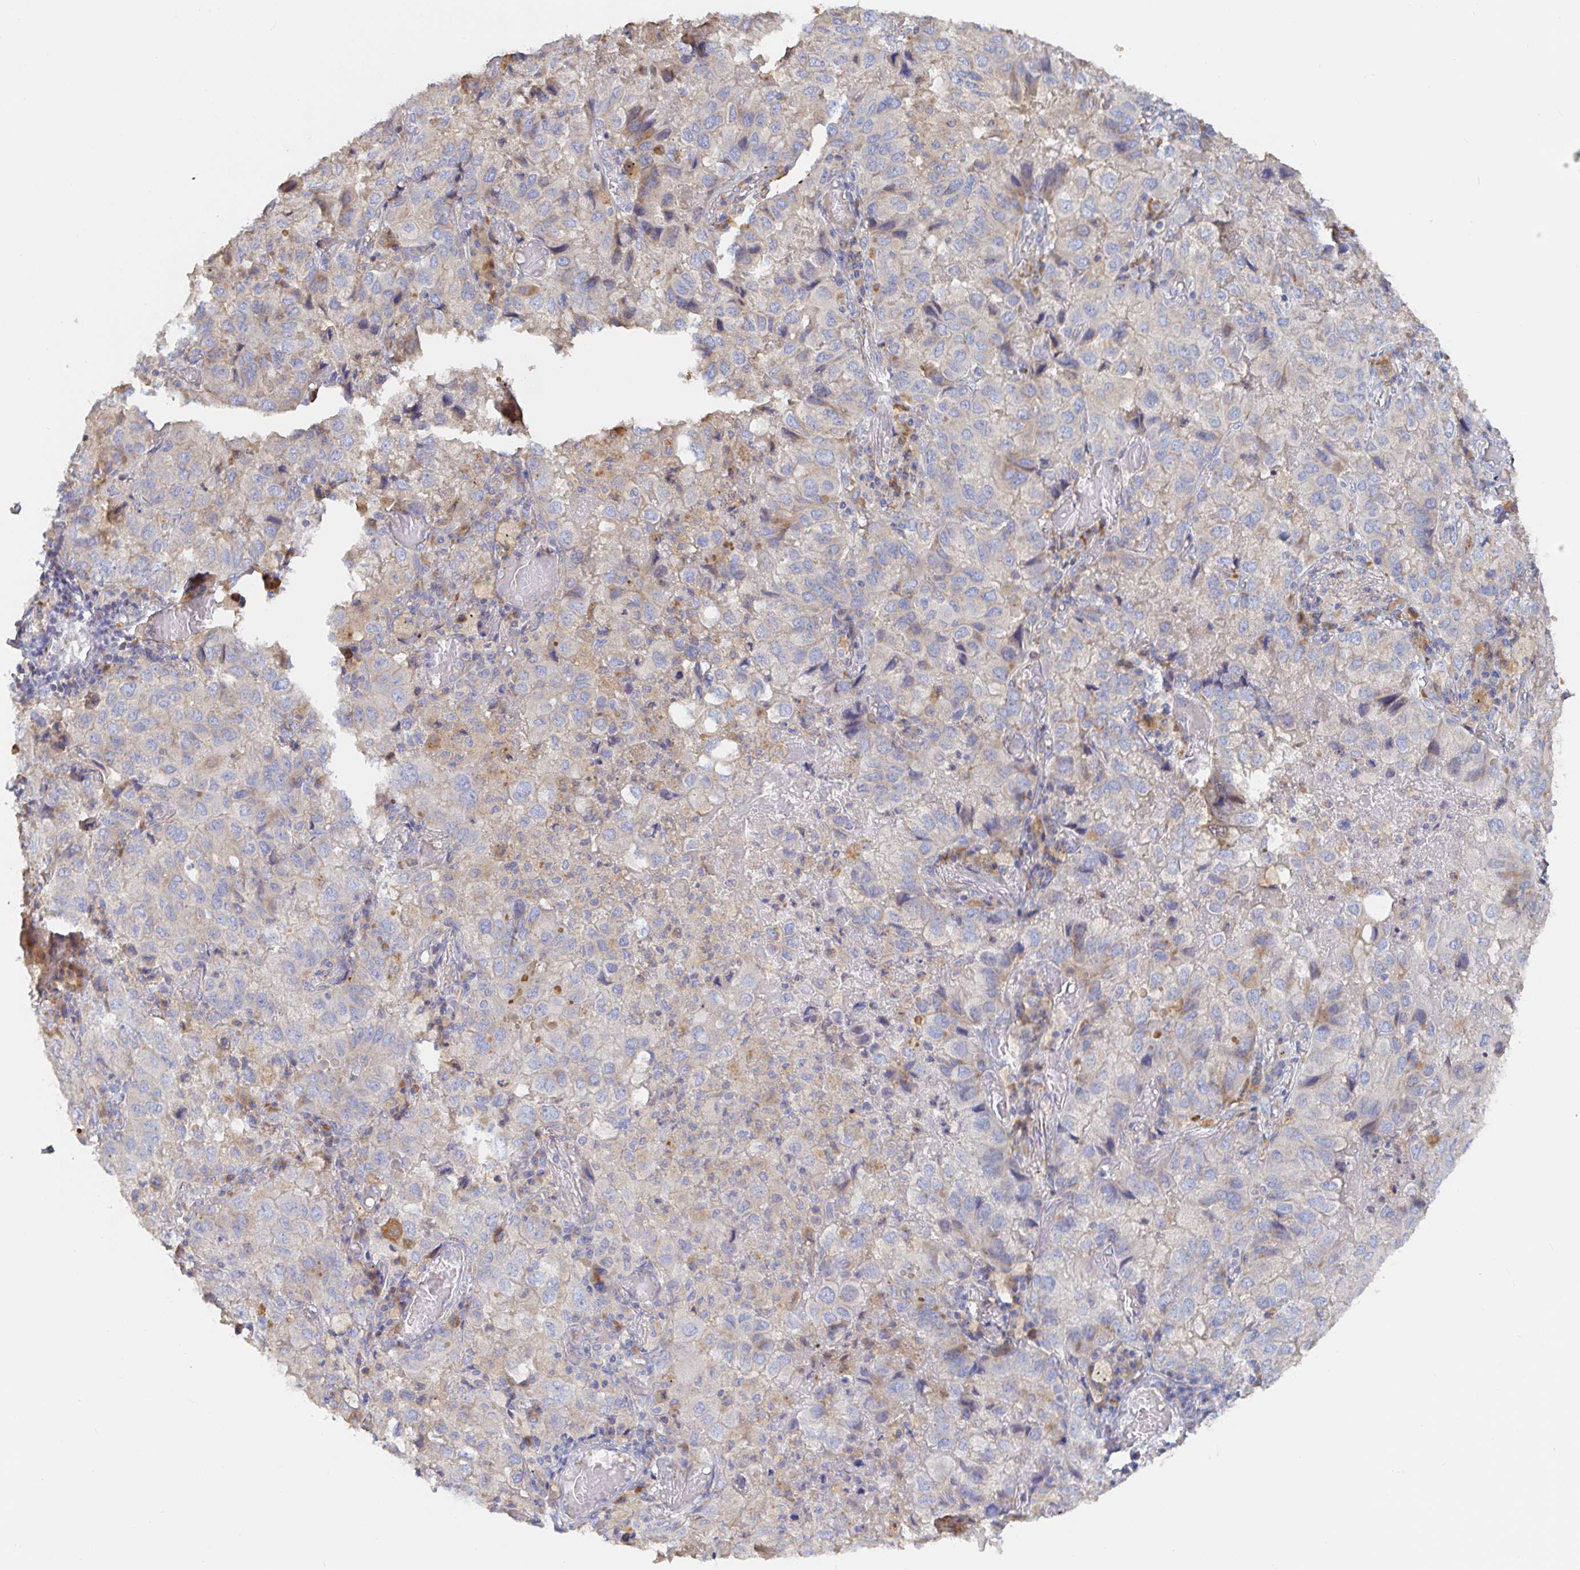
{"staining": {"intensity": "negative", "quantity": "none", "location": "none"}, "tissue": "lung cancer", "cell_type": "Tumor cells", "image_type": "cancer", "snomed": [{"axis": "morphology", "description": "Aneuploidy"}, {"axis": "morphology", "description": "Adenocarcinoma, NOS"}, {"axis": "morphology", "description": "Adenocarcinoma, metastatic, NOS"}, {"axis": "topography", "description": "Lymph node"}, {"axis": "topography", "description": "Lung"}], "caption": "Lung cancer (metastatic adenocarcinoma) was stained to show a protein in brown. There is no significant positivity in tumor cells.", "gene": "IRAK2", "patient": {"sex": "female", "age": 48}}